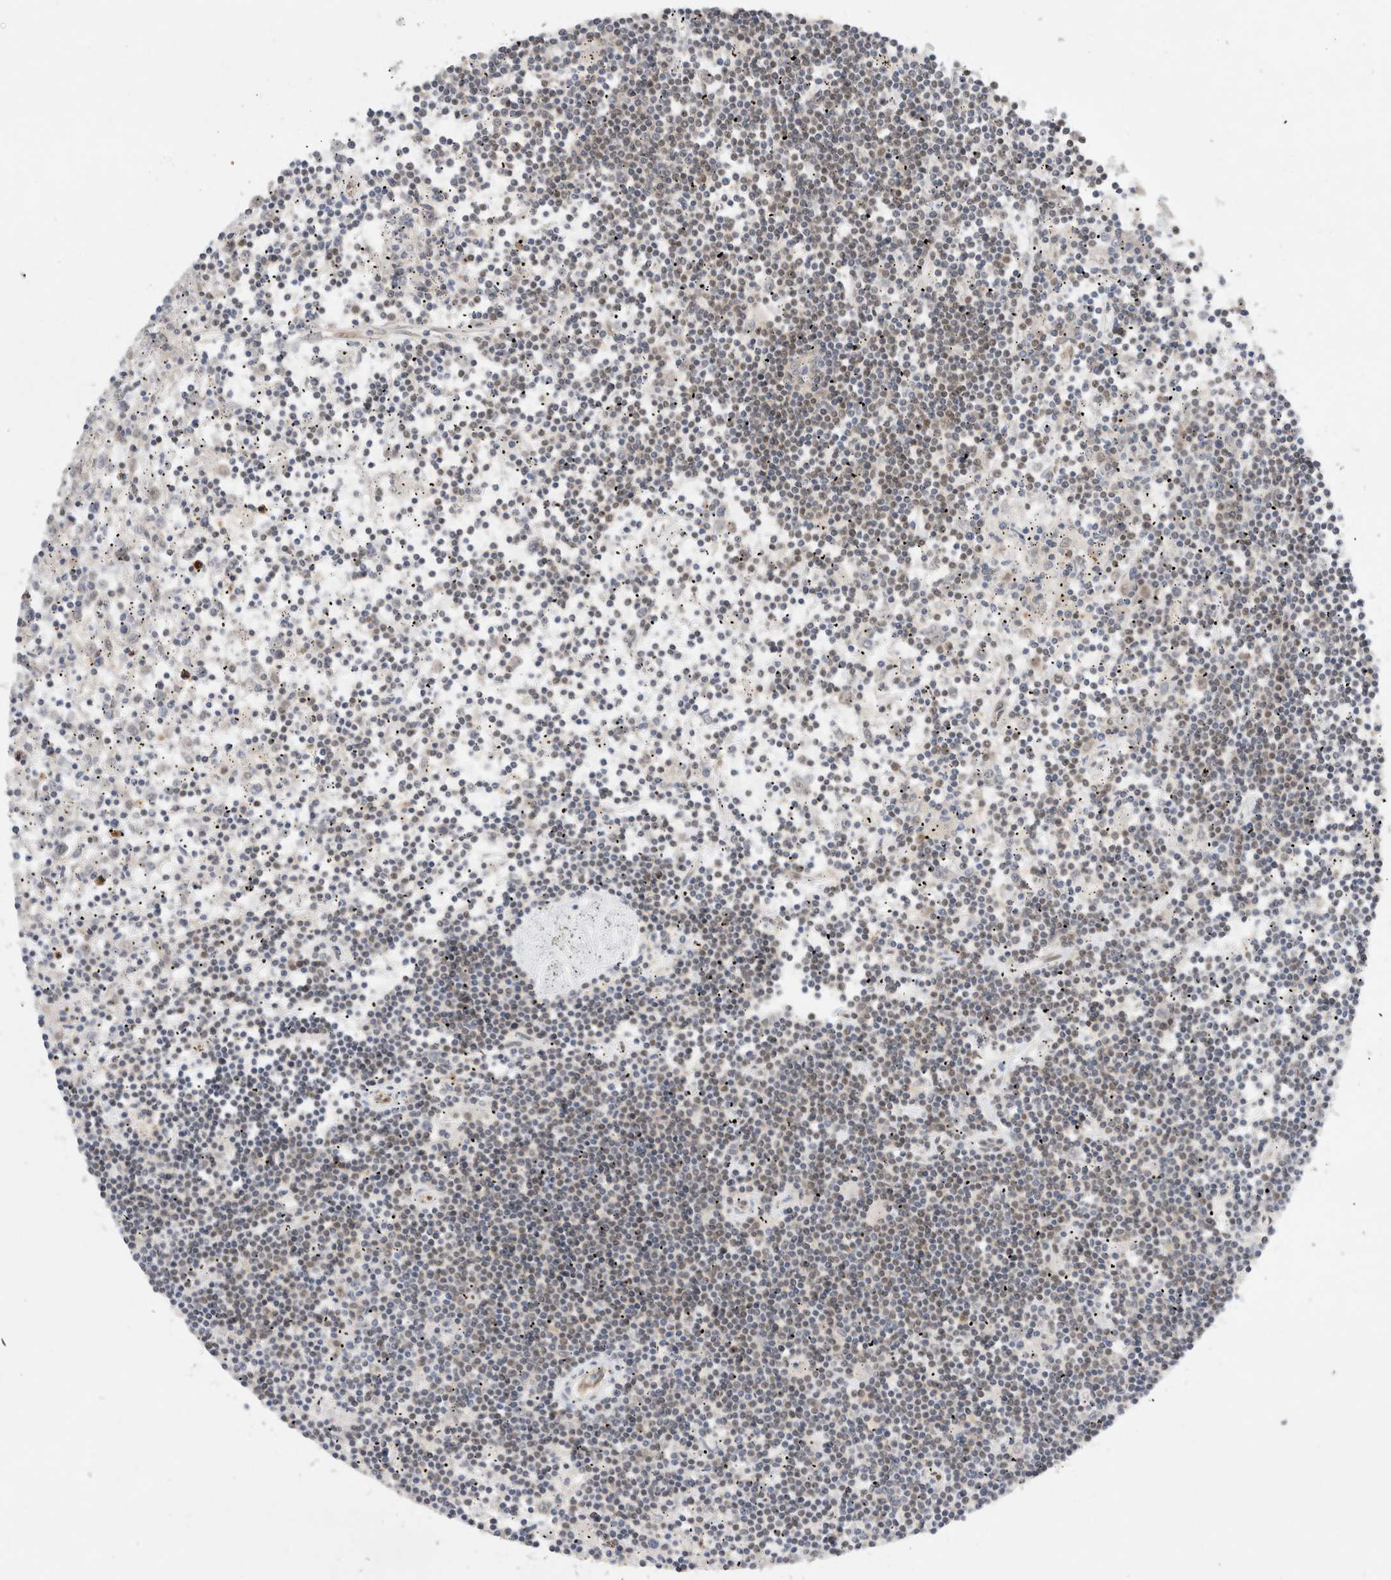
{"staining": {"intensity": "weak", "quantity": "25%-75%", "location": "nuclear"}, "tissue": "lymphoma", "cell_type": "Tumor cells", "image_type": "cancer", "snomed": [{"axis": "morphology", "description": "Malignant lymphoma, non-Hodgkin's type, Low grade"}, {"axis": "topography", "description": "Spleen"}], "caption": "Lymphoma tissue demonstrates weak nuclear staining in about 25%-75% of tumor cells, visualized by immunohistochemistry.", "gene": "GTF2I", "patient": {"sex": "male", "age": 76}}